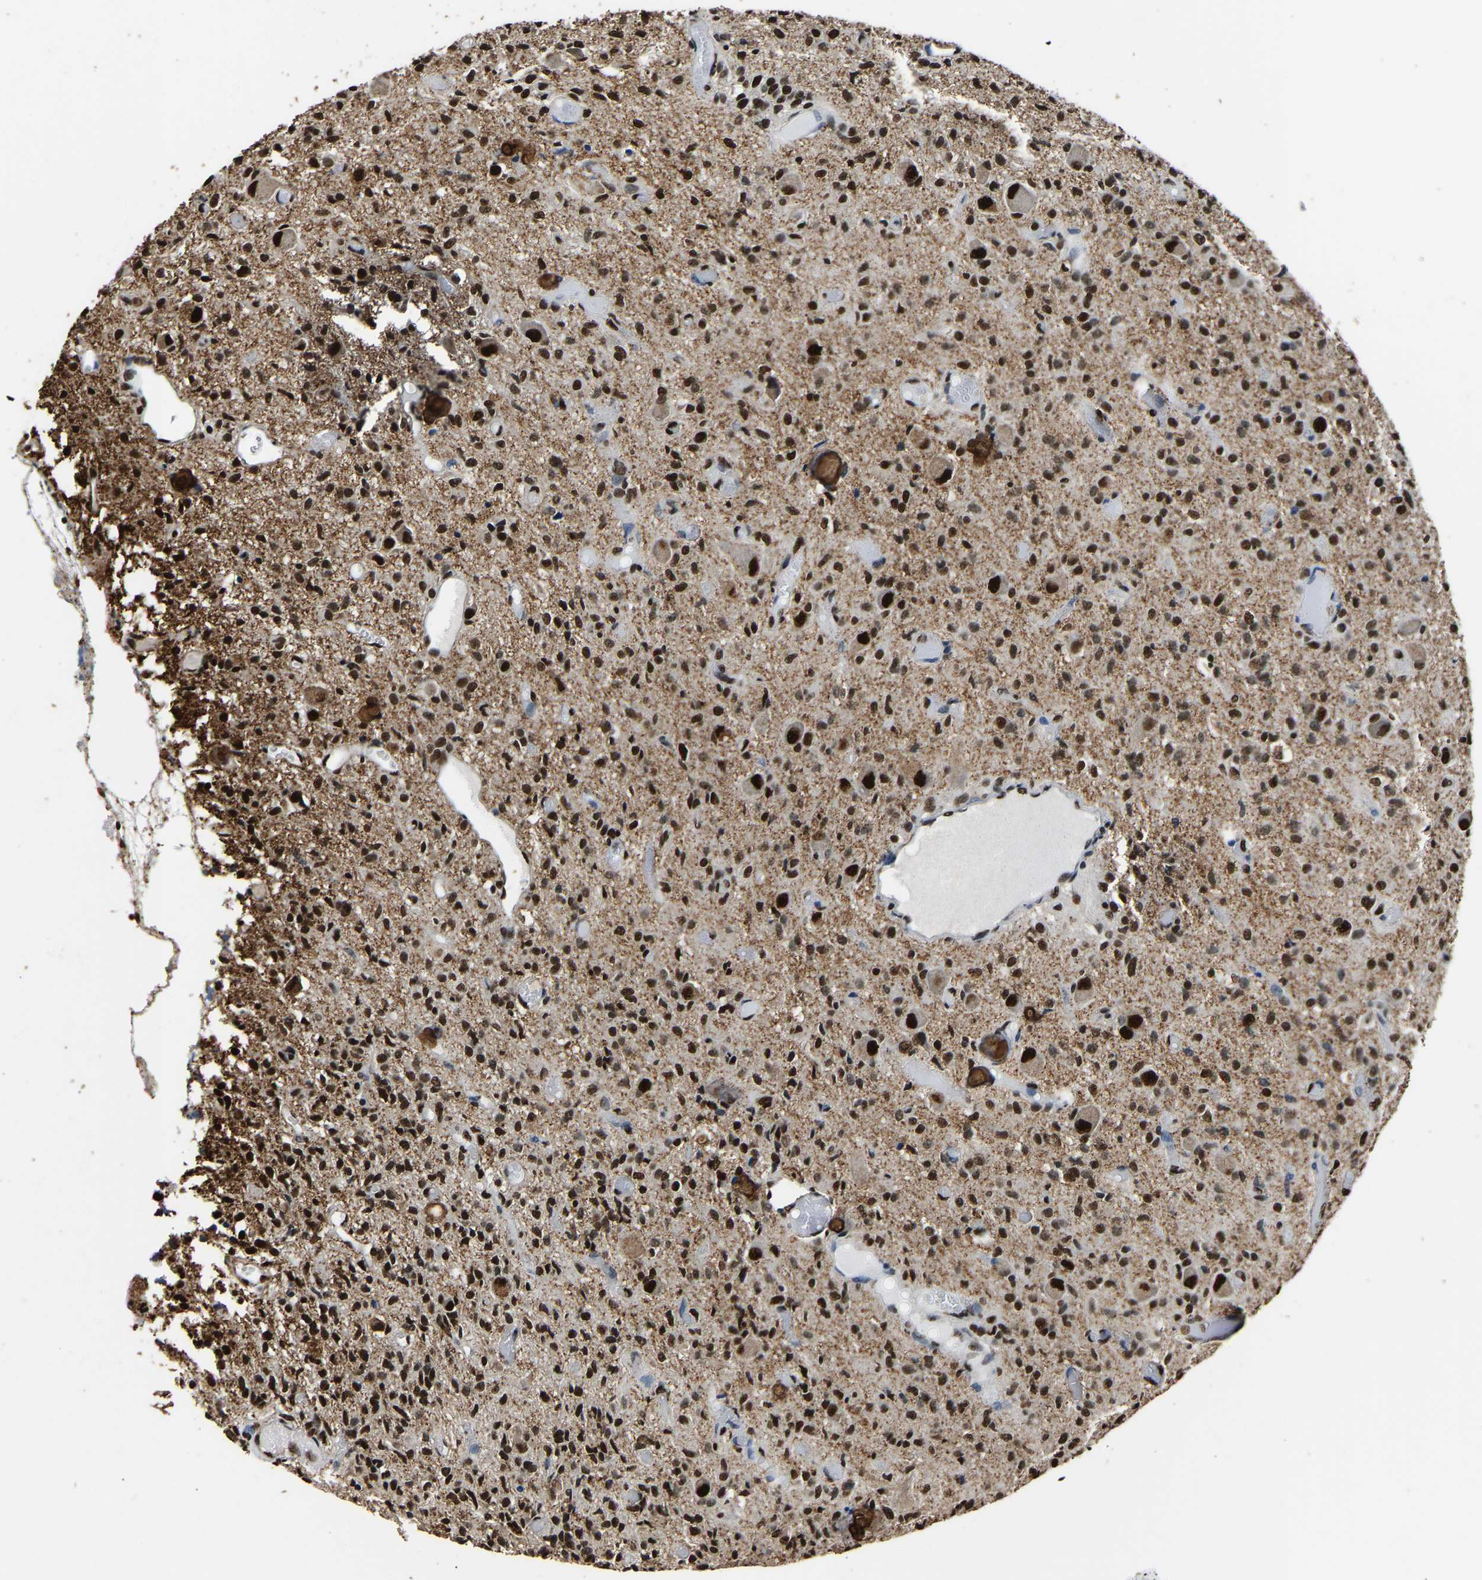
{"staining": {"intensity": "strong", "quantity": ">75%", "location": "nuclear"}, "tissue": "glioma", "cell_type": "Tumor cells", "image_type": "cancer", "snomed": [{"axis": "morphology", "description": "Glioma, malignant, High grade"}, {"axis": "topography", "description": "Brain"}], "caption": "Glioma tissue displays strong nuclear positivity in approximately >75% of tumor cells, visualized by immunohistochemistry.", "gene": "SAFB", "patient": {"sex": "female", "age": 59}}